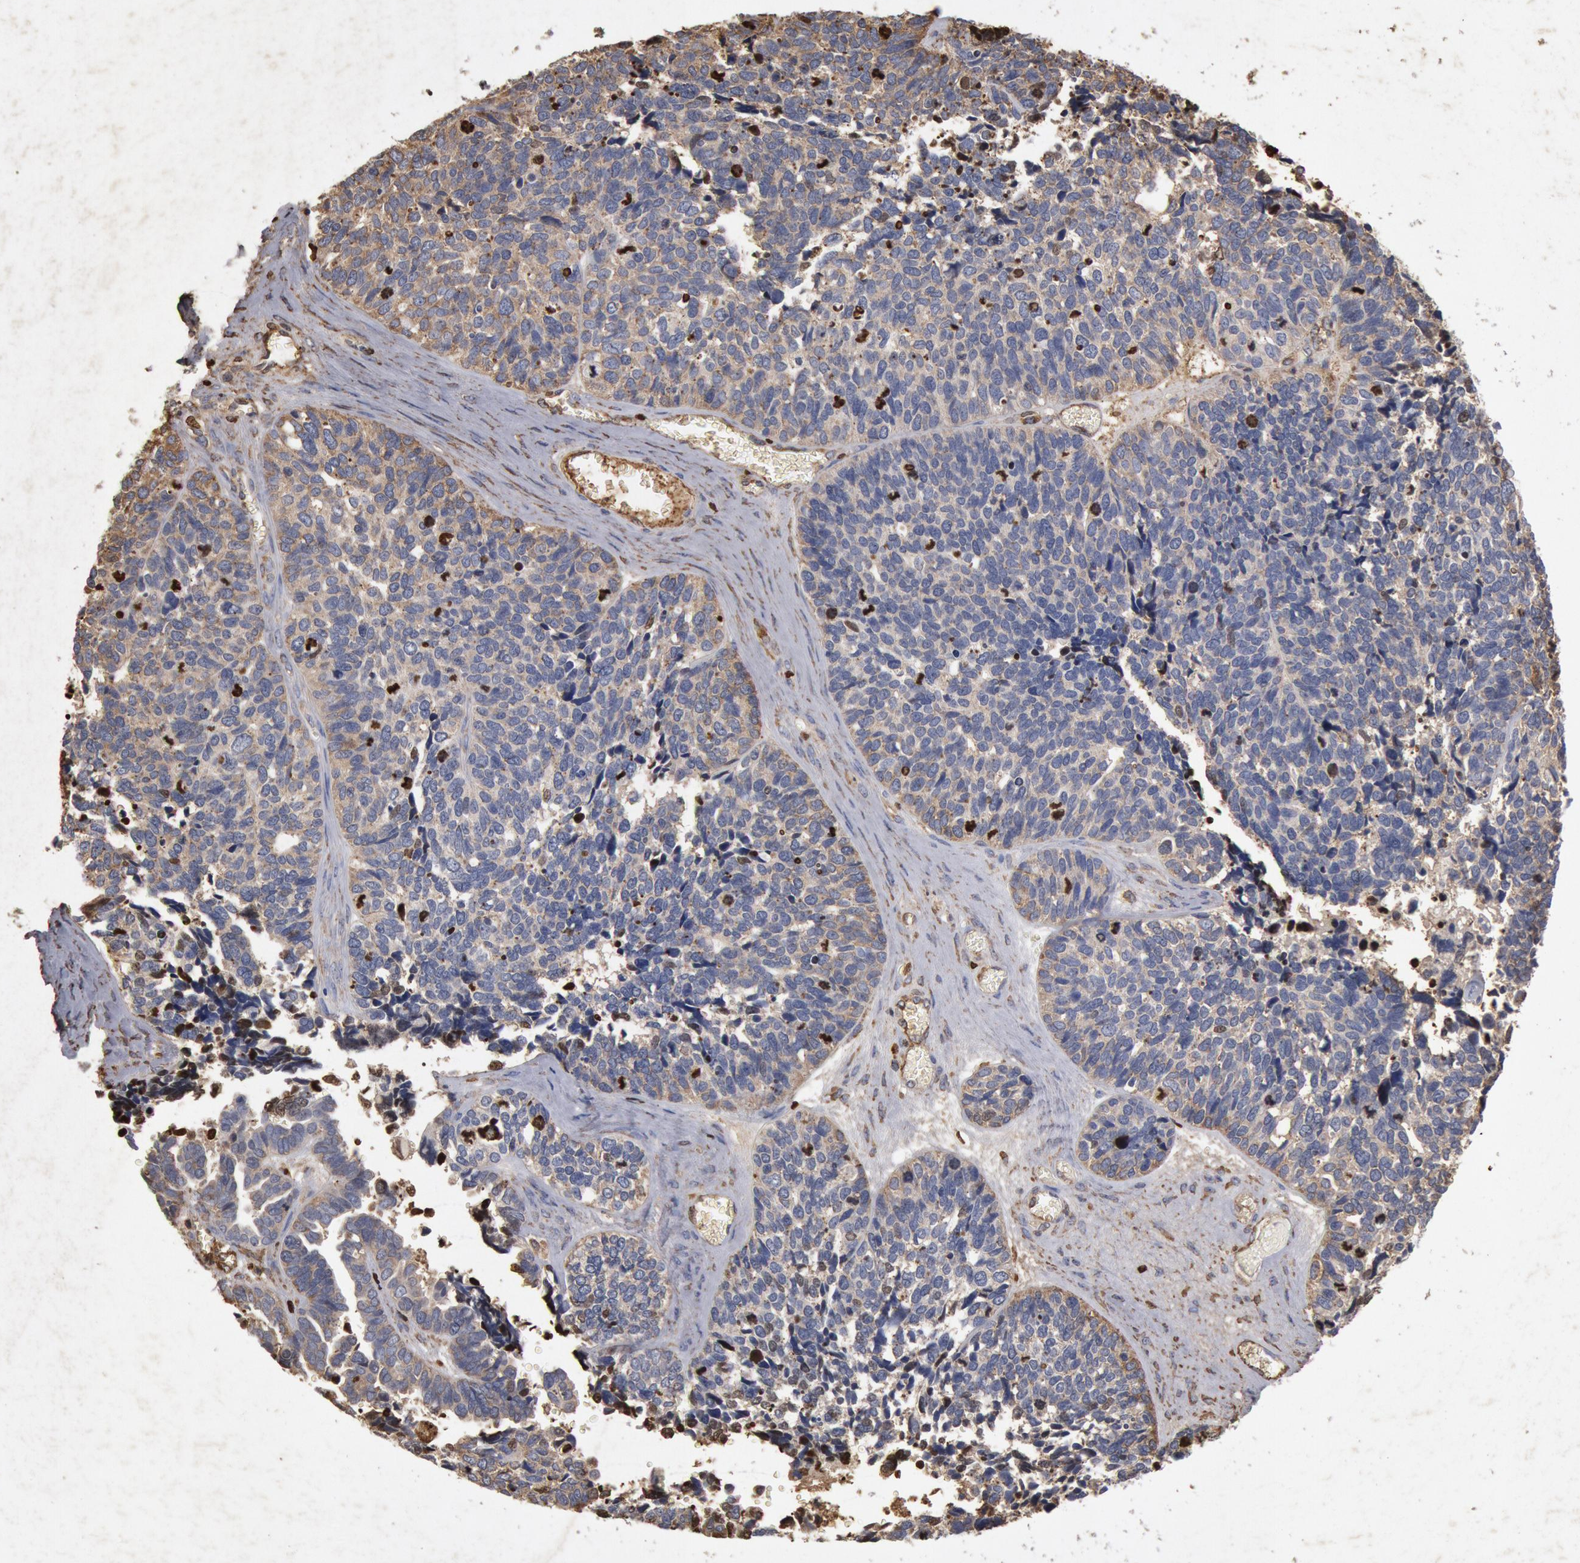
{"staining": {"intensity": "moderate", "quantity": ">75%", "location": "cytoplasmic/membranous"}, "tissue": "ovarian cancer", "cell_type": "Tumor cells", "image_type": "cancer", "snomed": [{"axis": "morphology", "description": "Cystadenocarcinoma, serous, NOS"}, {"axis": "topography", "description": "Ovary"}], "caption": "This photomicrograph displays IHC staining of serous cystadenocarcinoma (ovarian), with medium moderate cytoplasmic/membranous expression in approximately >75% of tumor cells.", "gene": "FOXA2", "patient": {"sex": "female", "age": 77}}